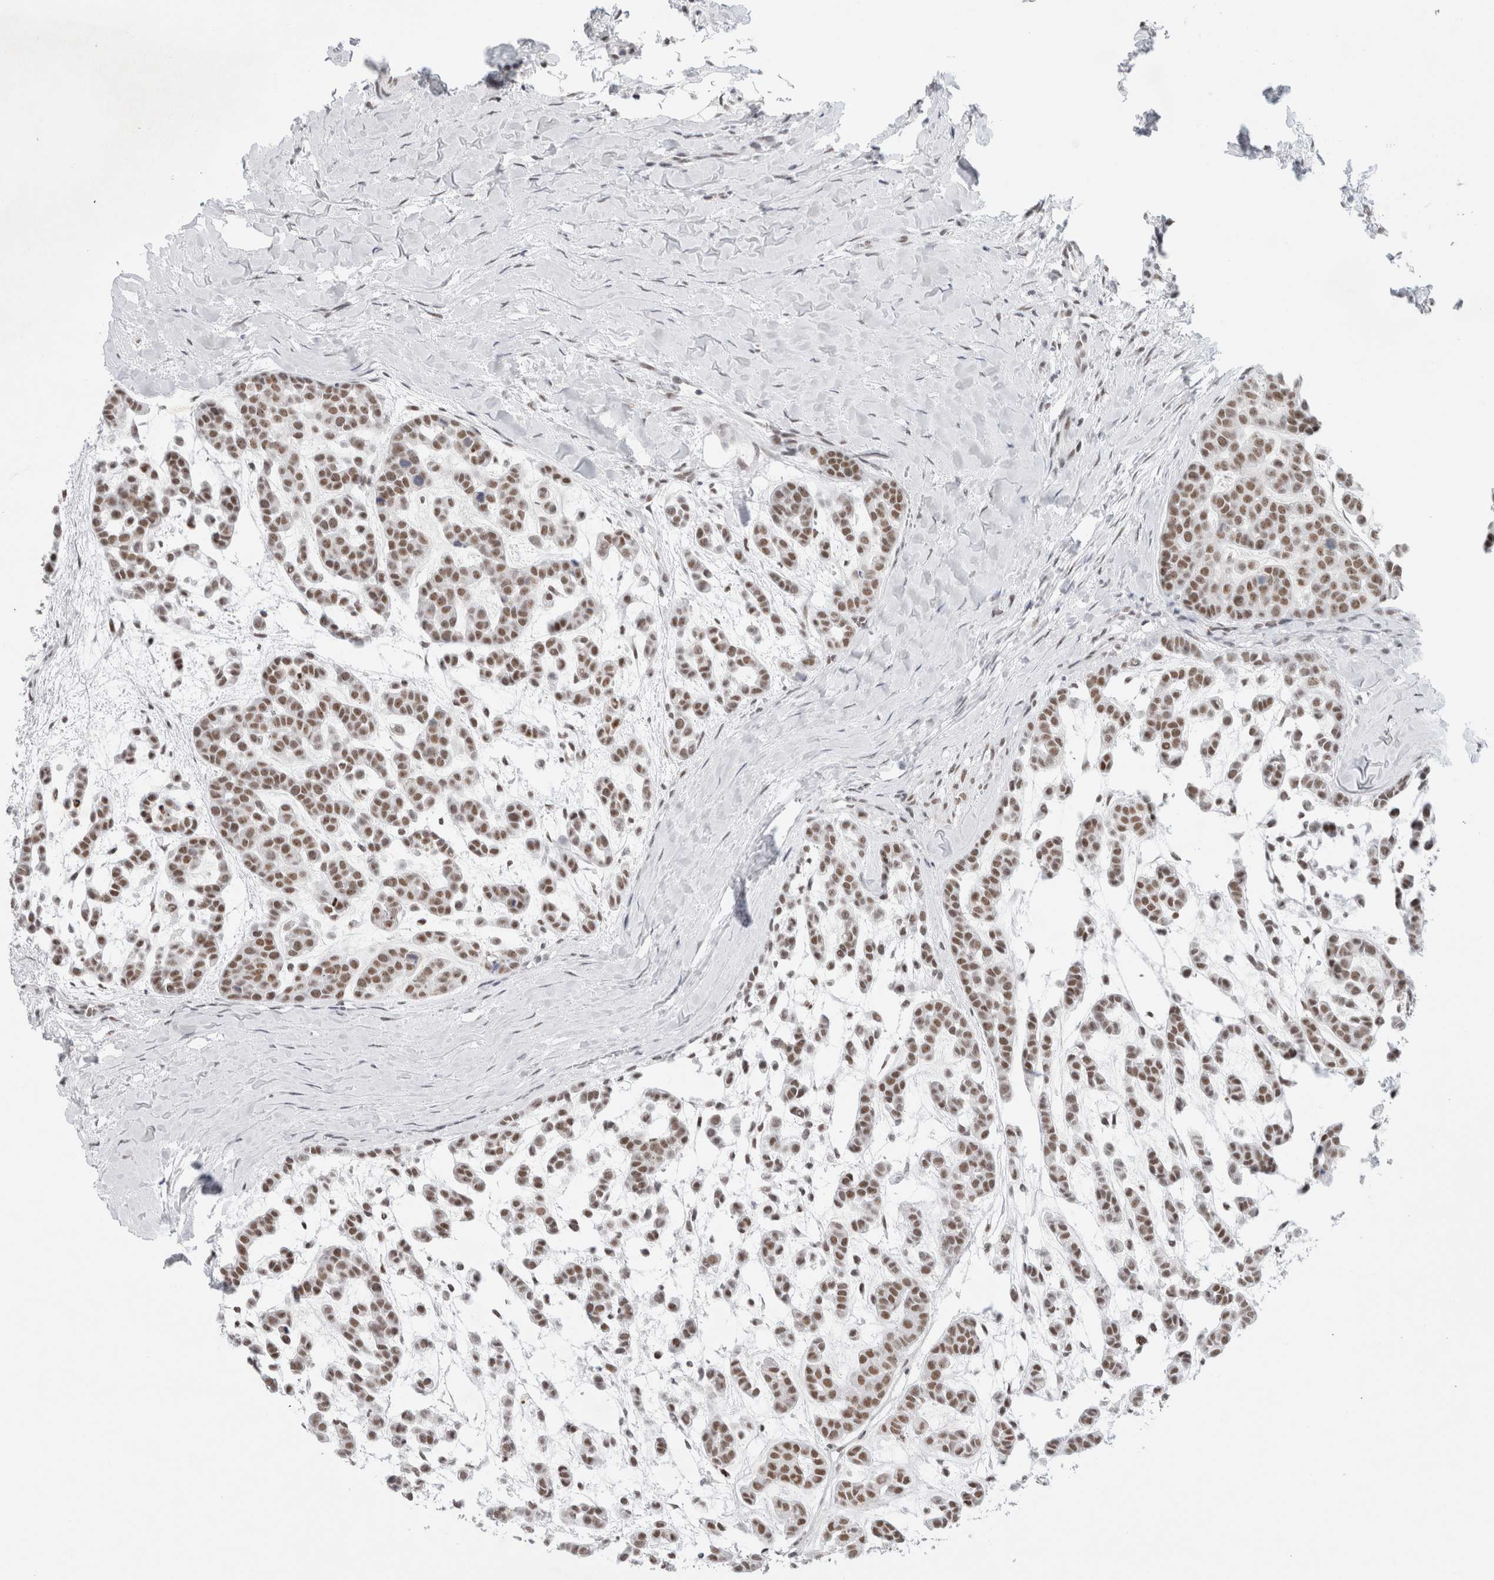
{"staining": {"intensity": "moderate", "quantity": ">75%", "location": "nuclear"}, "tissue": "head and neck cancer", "cell_type": "Tumor cells", "image_type": "cancer", "snomed": [{"axis": "morphology", "description": "Adenocarcinoma, NOS"}, {"axis": "morphology", "description": "Adenoma, NOS"}, {"axis": "topography", "description": "Head-Neck"}], "caption": "Tumor cells exhibit moderate nuclear staining in about >75% of cells in adenocarcinoma (head and neck).", "gene": "COPS7A", "patient": {"sex": "female", "age": 55}}